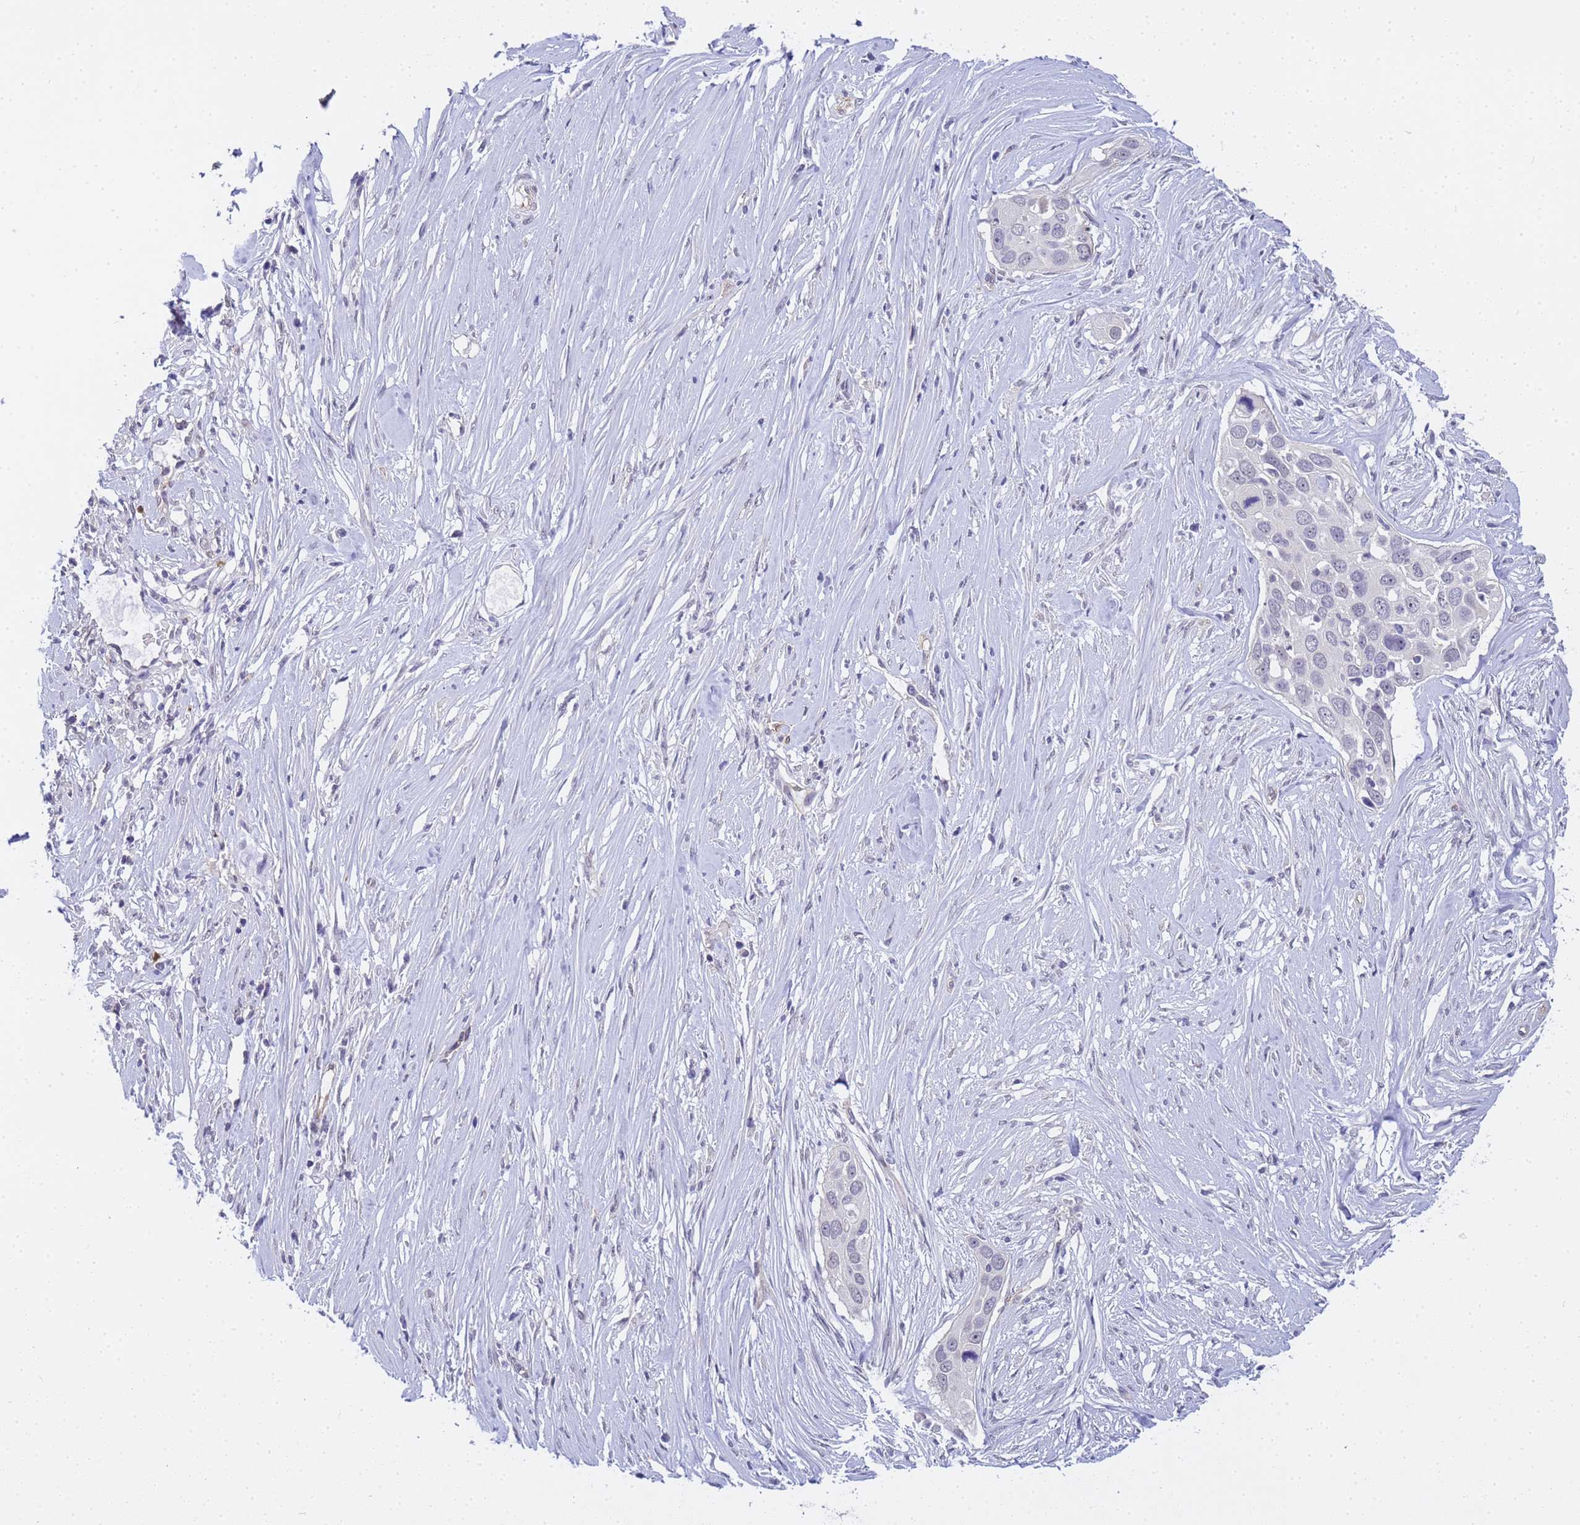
{"staining": {"intensity": "negative", "quantity": "none", "location": "none"}, "tissue": "pancreatic cancer", "cell_type": "Tumor cells", "image_type": "cancer", "snomed": [{"axis": "morphology", "description": "Adenocarcinoma, NOS"}, {"axis": "topography", "description": "Pancreas"}], "caption": "Protein analysis of pancreatic cancer (adenocarcinoma) shows no significant expression in tumor cells.", "gene": "GON4L", "patient": {"sex": "female", "age": 60}}